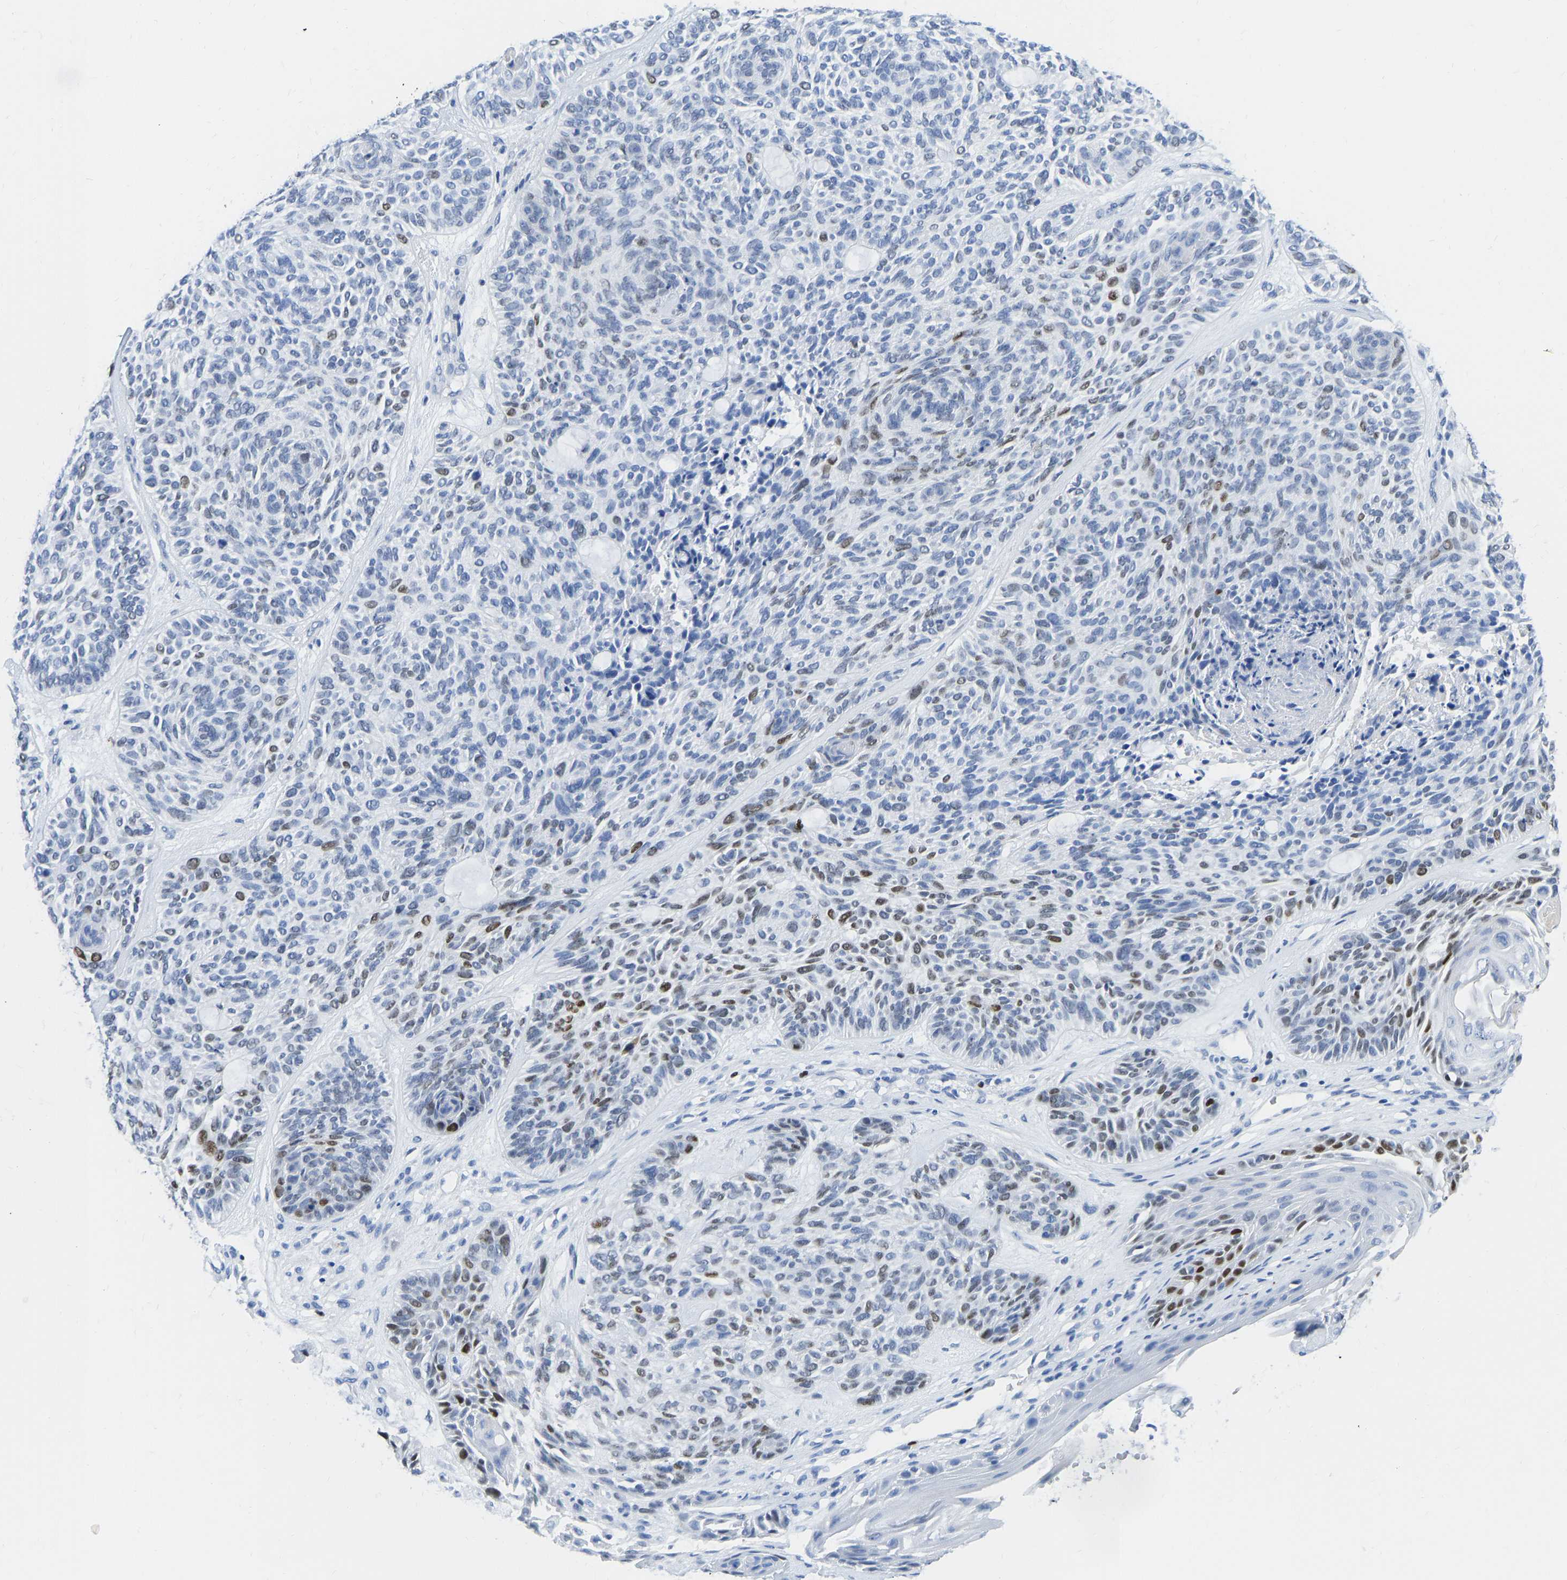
{"staining": {"intensity": "moderate", "quantity": "<25%", "location": "nuclear"}, "tissue": "skin cancer", "cell_type": "Tumor cells", "image_type": "cancer", "snomed": [{"axis": "morphology", "description": "Basal cell carcinoma"}, {"axis": "topography", "description": "Skin"}], "caption": "Brown immunohistochemical staining in human skin cancer demonstrates moderate nuclear staining in about <25% of tumor cells.", "gene": "TCF7", "patient": {"sex": "male", "age": 55}}